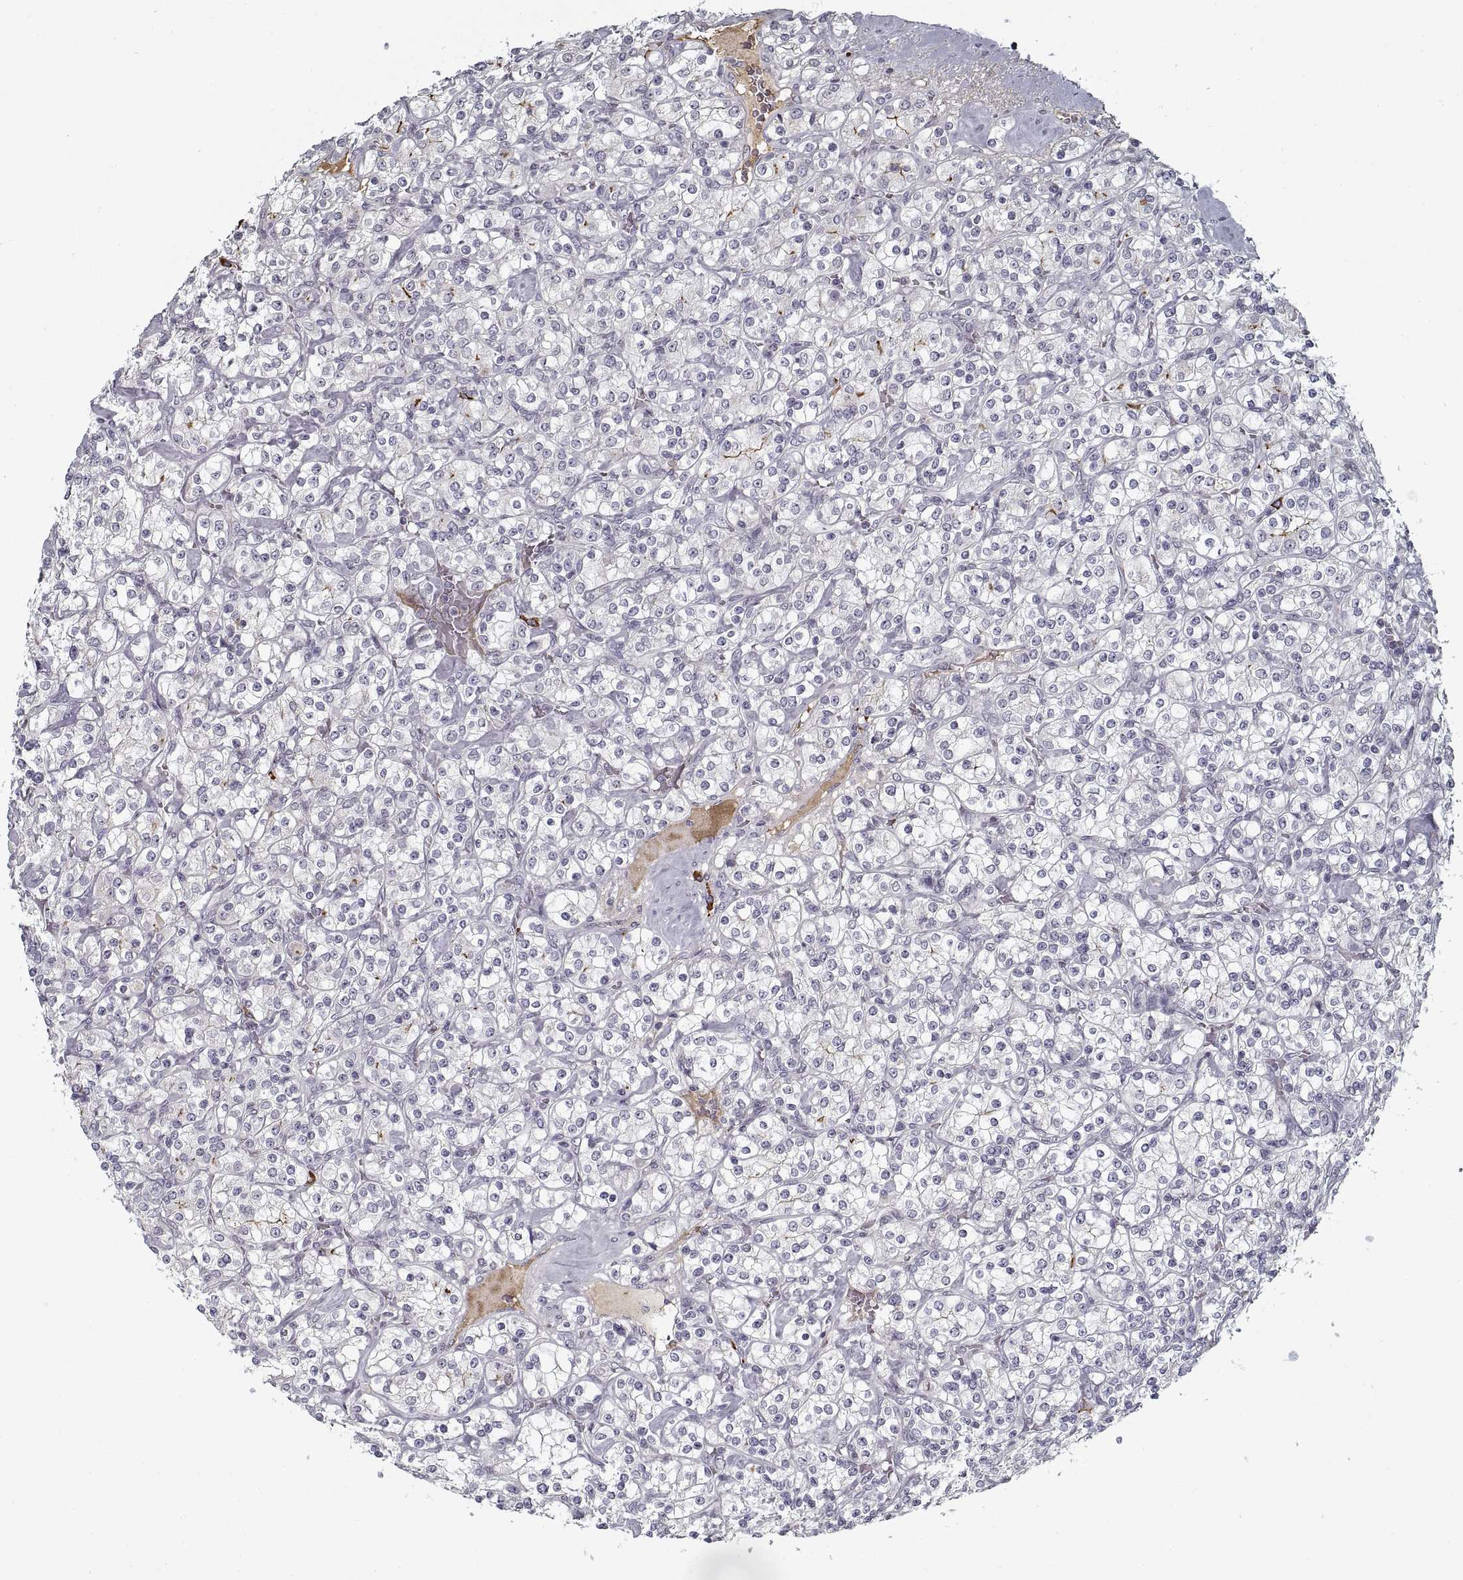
{"staining": {"intensity": "negative", "quantity": "none", "location": "none"}, "tissue": "renal cancer", "cell_type": "Tumor cells", "image_type": "cancer", "snomed": [{"axis": "morphology", "description": "Adenocarcinoma, NOS"}, {"axis": "topography", "description": "Kidney"}], "caption": "IHC image of neoplastic tissue: renal adenocarcinoma stained with DAB (3,3'-diaminobenzidine) shows no significant protein expression in tumor cells.", "gene": "GAD2", "patient": {"sex": "male", "age": 77}}